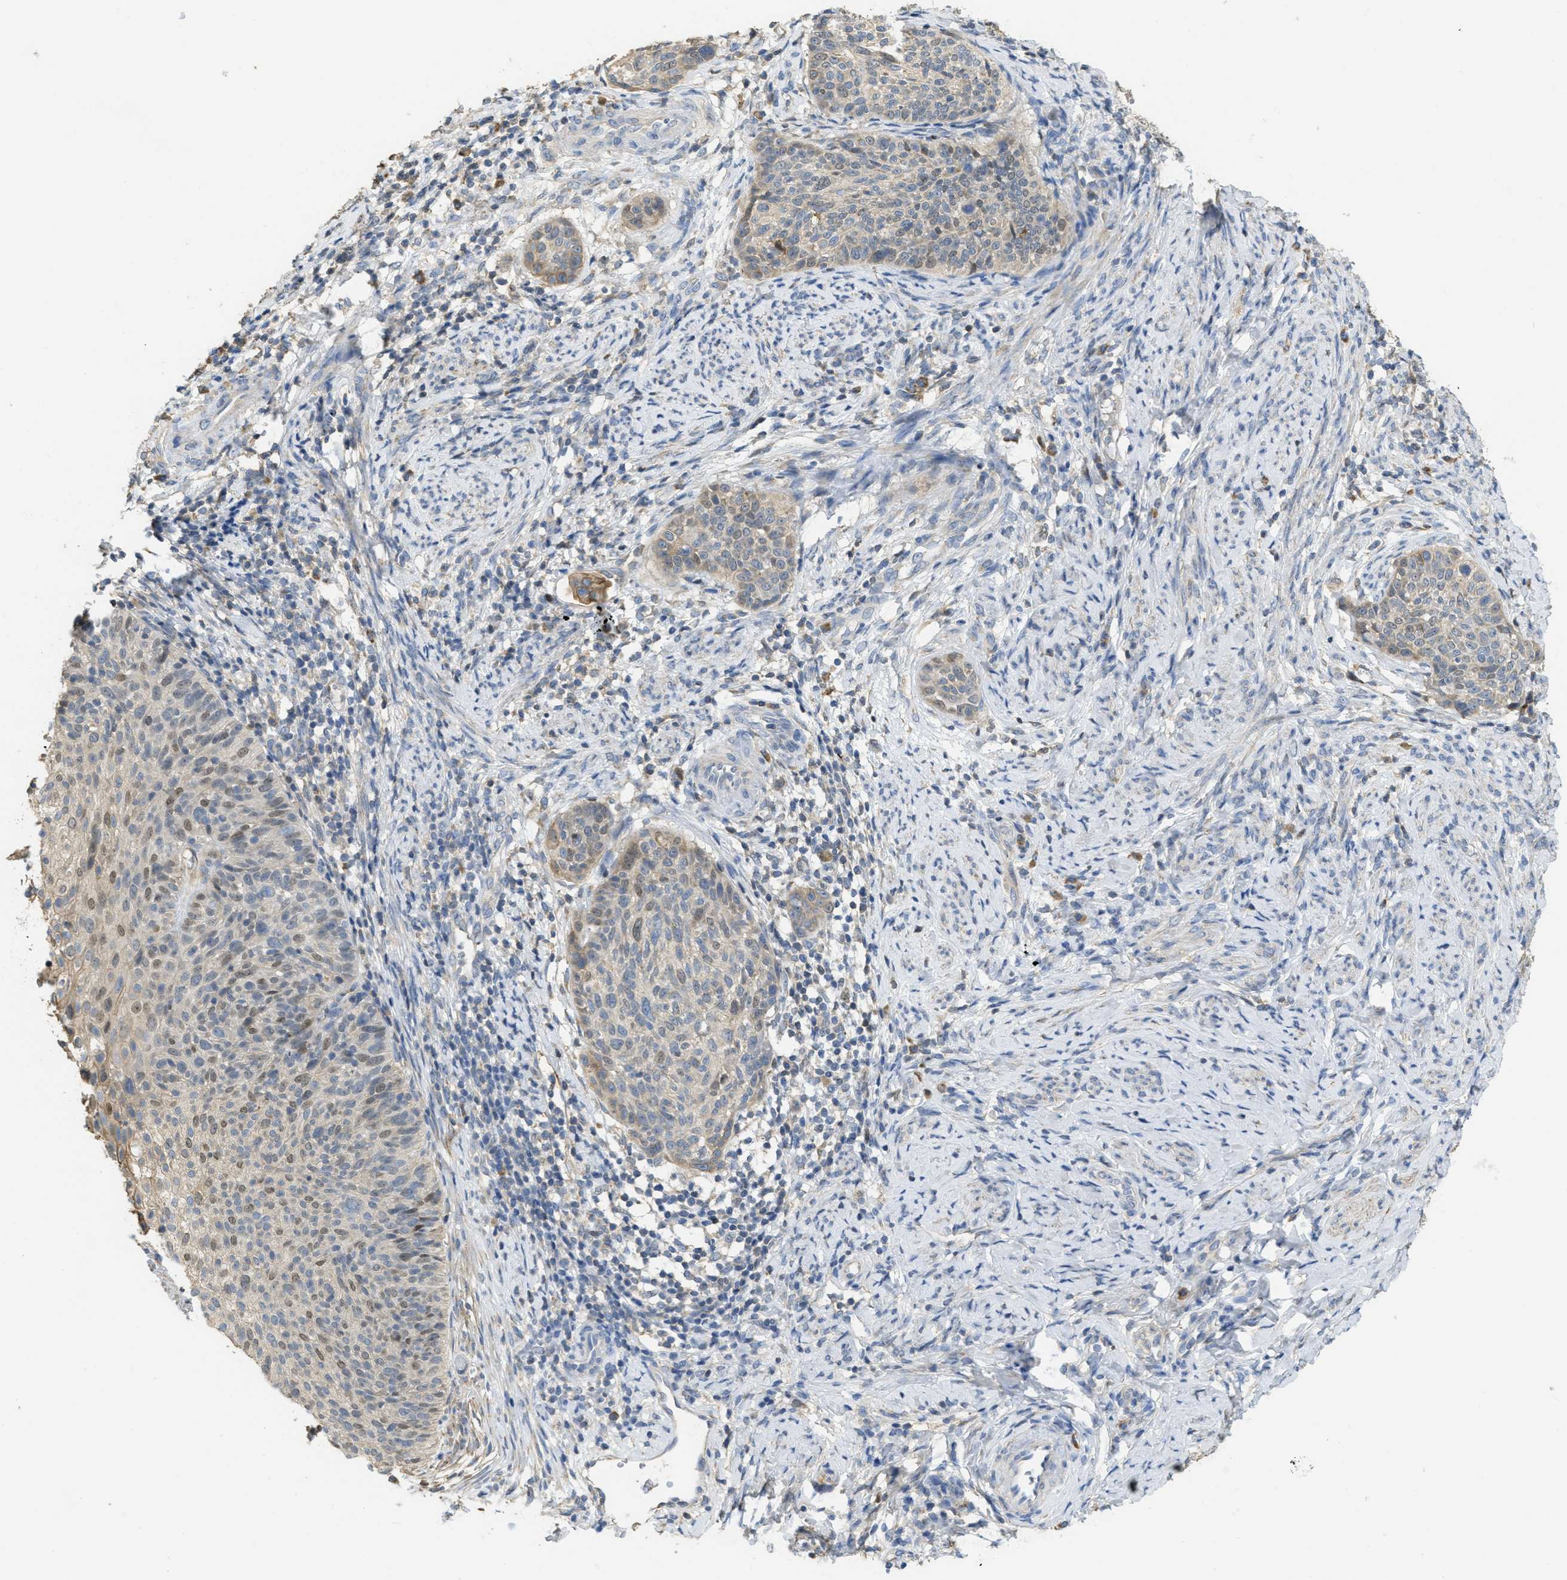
{"staining": {"intensity": "weak", "quantity": ">75%", "location": "cytoplasmic/membranous"}, "tissue": "cervical cancer", "cell_type": "Tumor cells", "image_type": "cancer", "snomed": [{"axis": "morphology", "description": "Squamous cell carcinoma, NOS"}, {"axis": "topography", "description": "Cervix"}], "caption": "DAB (3,3'-diaminobenzidine) immunohistochemical staining of human cervical cancer demonstrates weak cytoplasmic/membranous protein positivity in about >75% of tumor cells. The staining is performed using DAB (3,3'-diaminobenzidine) brown chromogen to label protein expression. The nuclei are counter-stained blue using hematoxylin.", "gene": "SFXN2", "patient": {"sex": "female", "age": 70}}